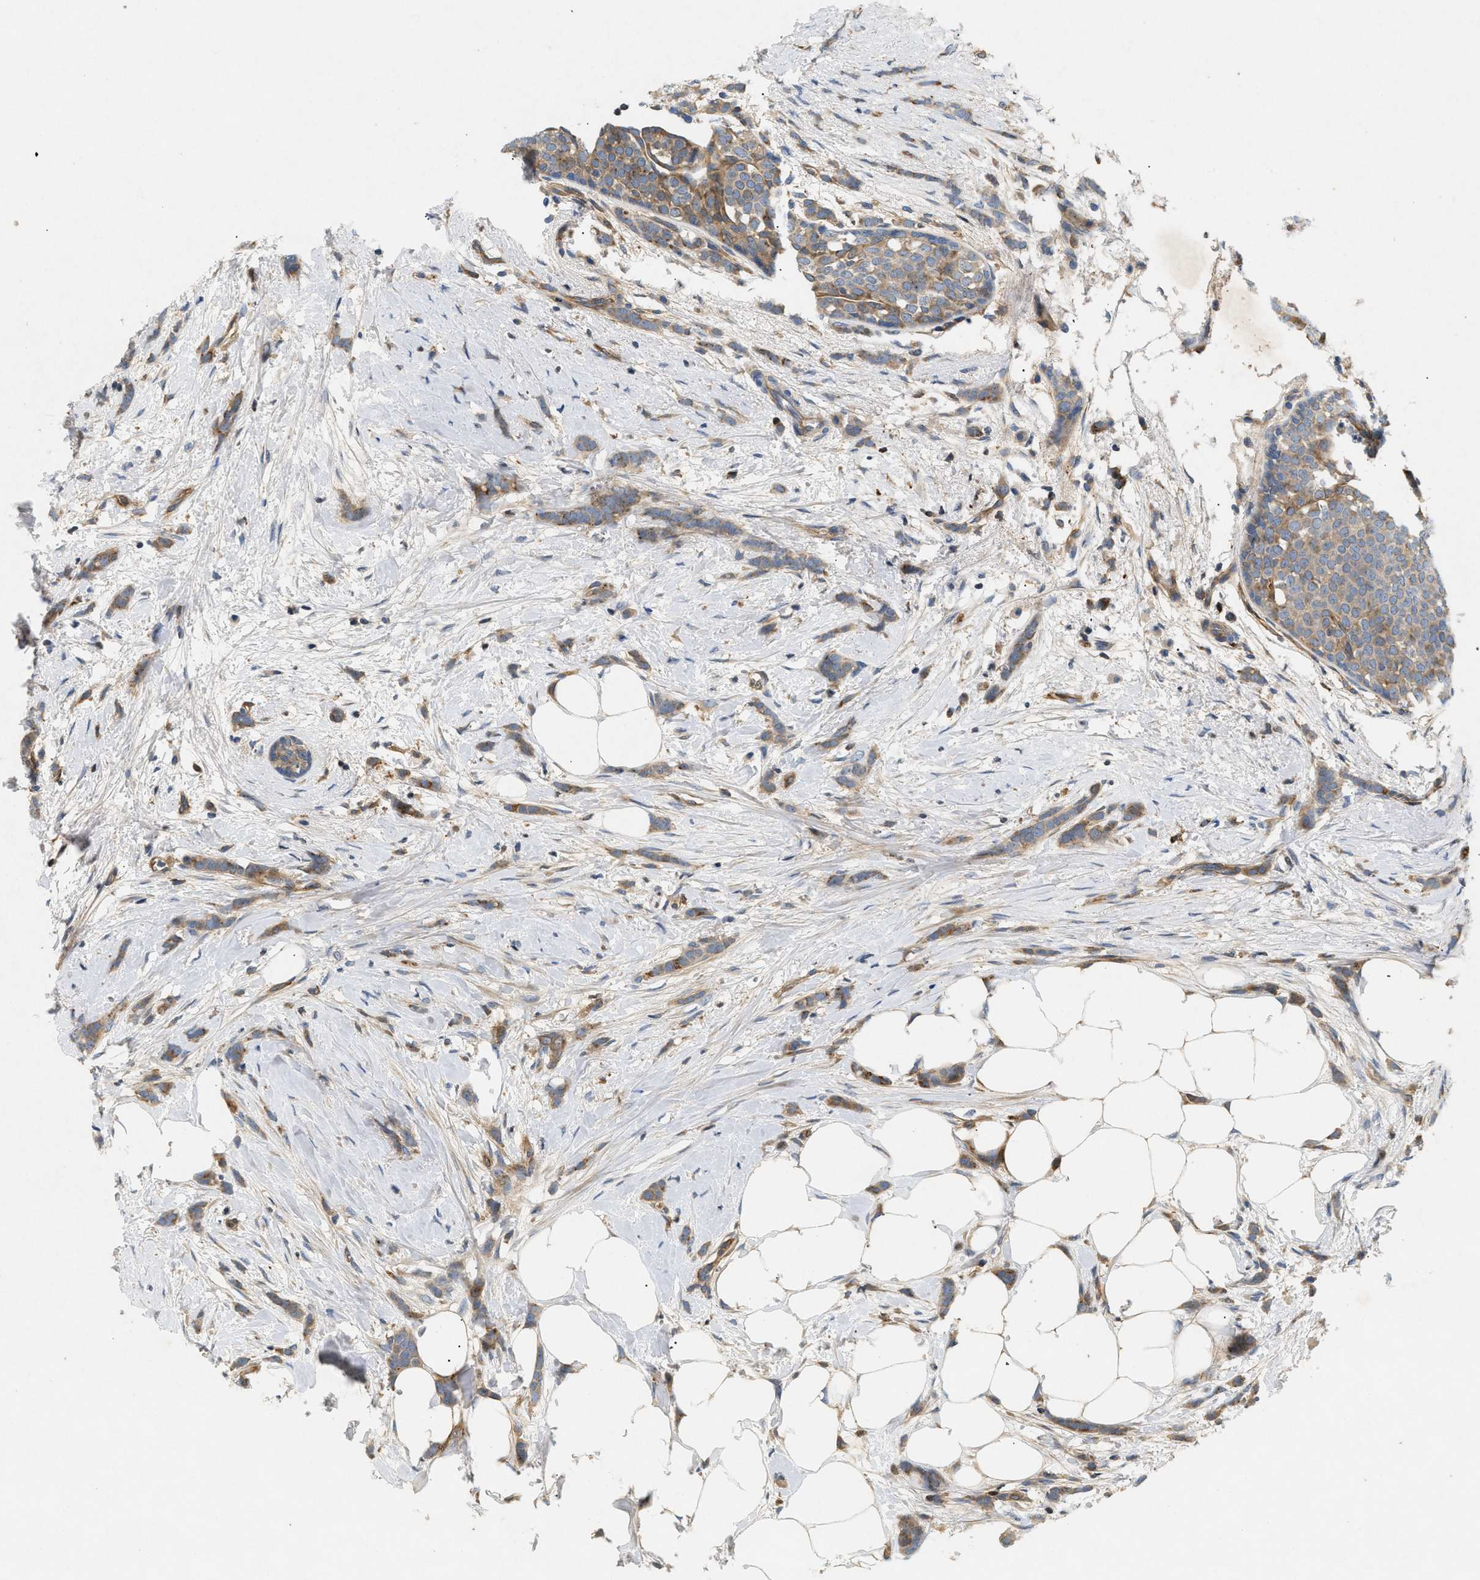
{"staining": {"intensity": "weak", "quantity": ">75%", "location": "cytoplasmic/membranous"}, "tissue": "breast cancer", "cell_type": "Tumor cells", "image_type": "cancer", "snomed": [{"axis": "morphology", "description": "Lobular carcinoma, in situ"}, {"axis": "morphology", "description": "Lobular carcinoma"}, {"axis": "topography", "description": "Breast"}], "caption": "IHC (DAB) staining of human breast cancer shows weak cytoplasmic/membranous protein staining in approximately >75% of tumor cells.", "gene": "FARS2", "patient": {"sex": "female", "age": 41}}